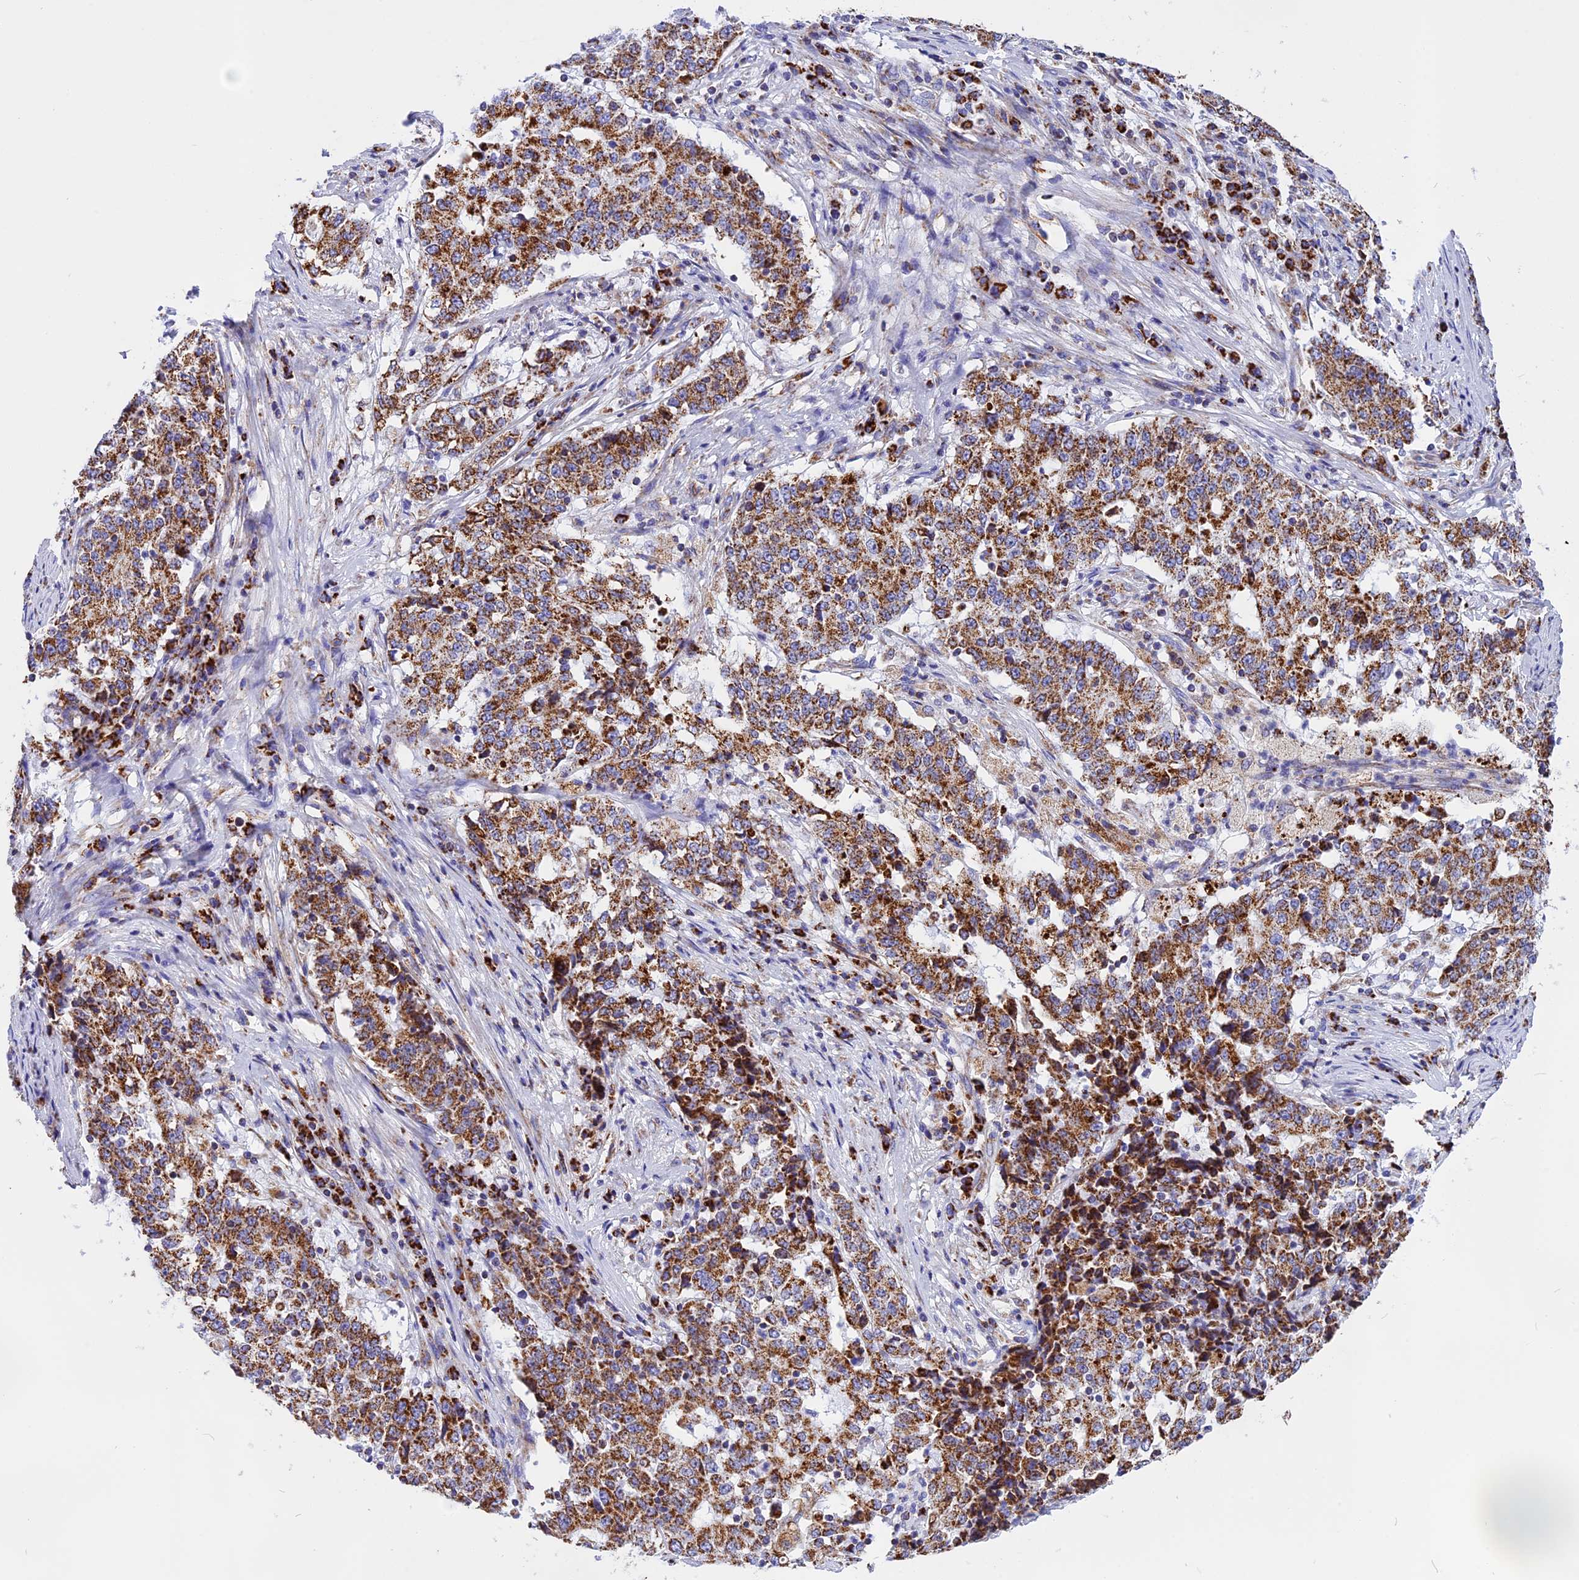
{"staining": {"intensity": "strong", "quantity": ">75%", "location": "cytoplasmic/membranous"}, "tissue": "stomach cancer", "cell_type": "Tumor cells", "image_type": "cancer", "snomed": [{"axis": "morphology", "description": "Adenocarcinoma, NOS"}, {"axis": "topography", "description": "Stomach"}], "caption": "Adenocarcinoma (stomach) stained with DAB IHC reveals high levels of strong cytoplasmic/membranous positivity in about >75% of tumor cells.", "gene": "VDAC2", "patient": {"sex": "male", "age": 59}}